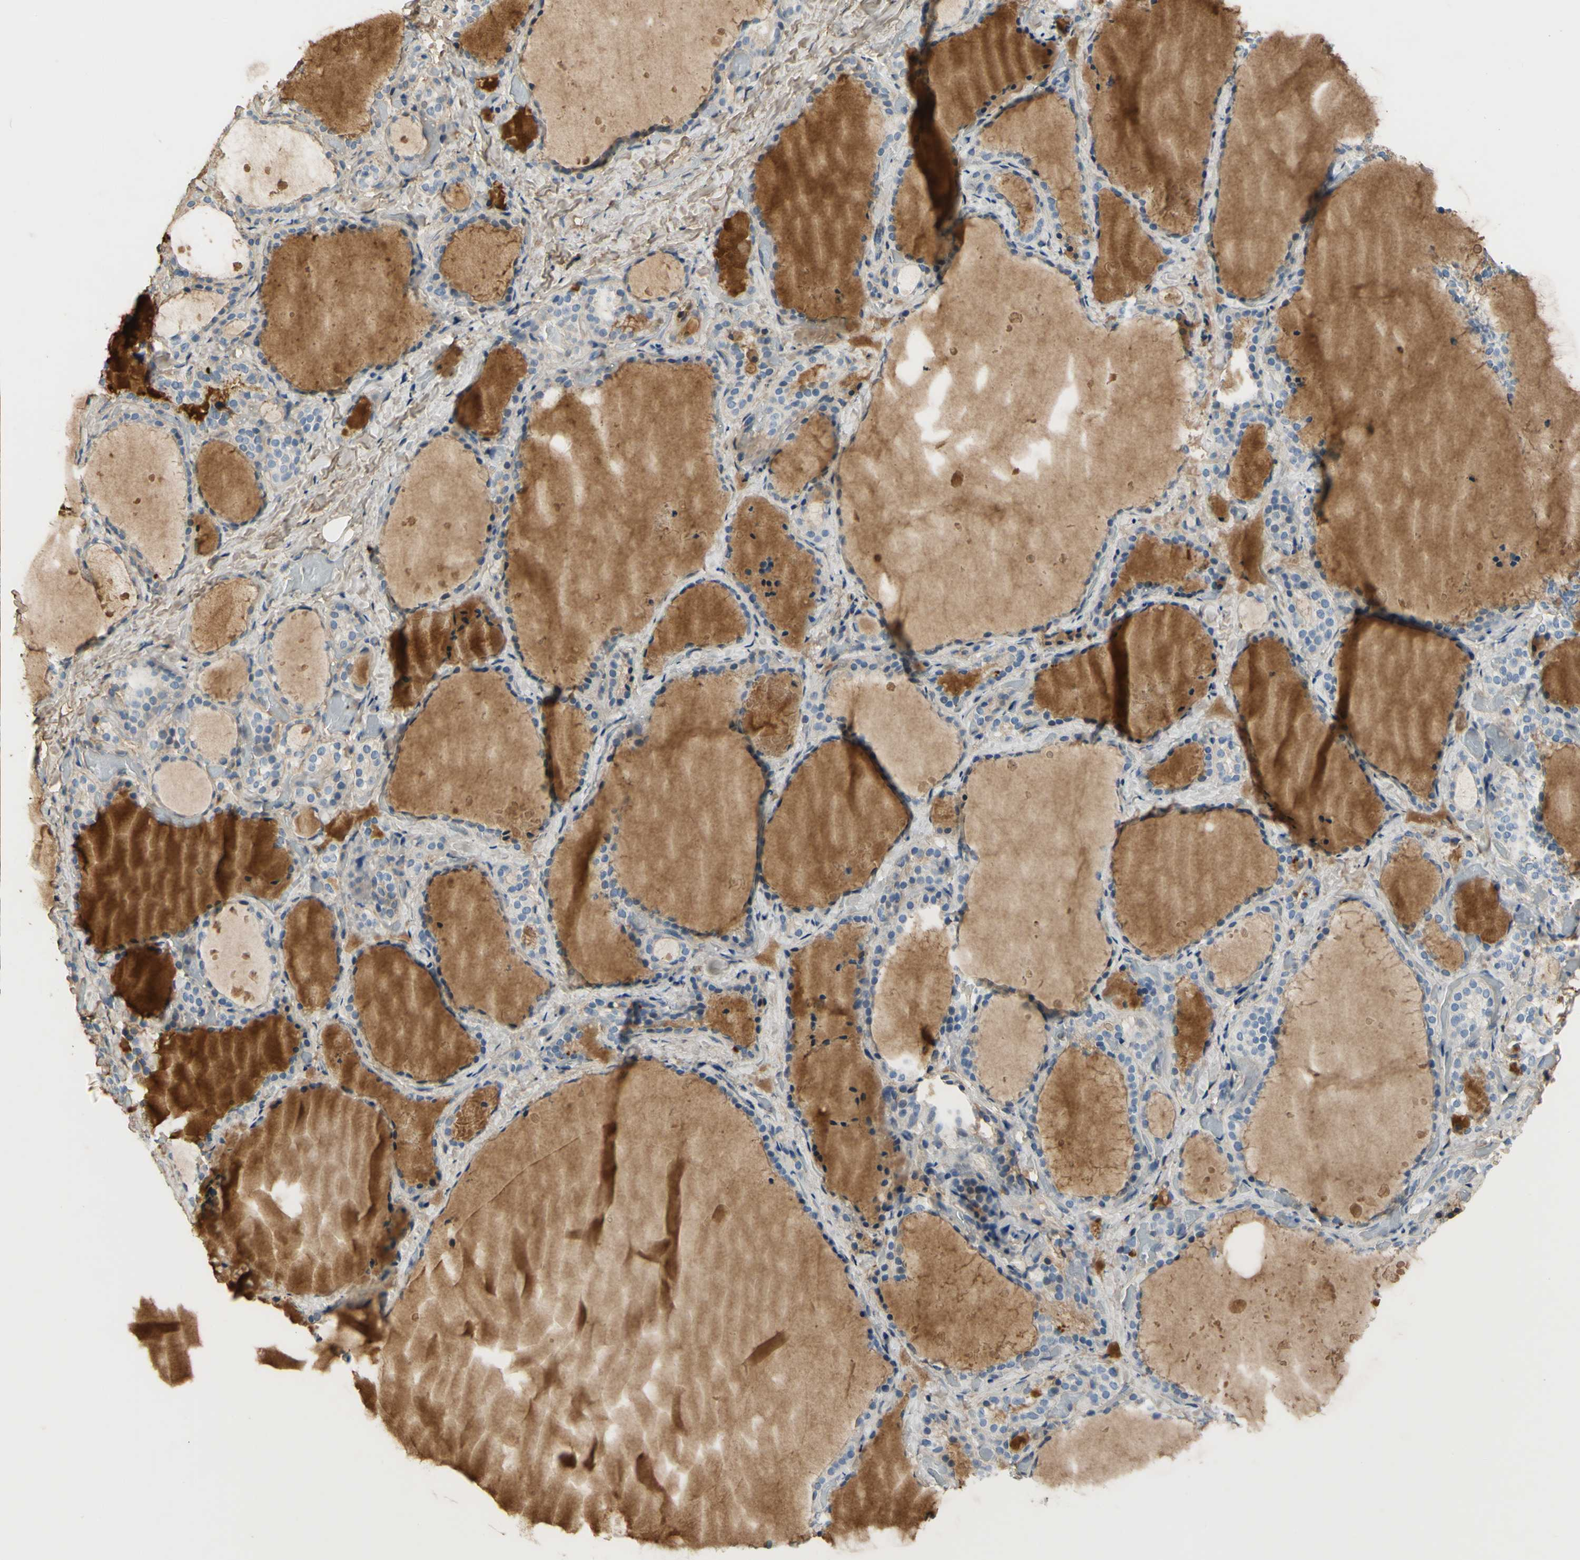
{"staining": {"intensity": "moderate", "quantity": "25%-75%", "location": "cytoplasmic/membranous"}, "tissue": "thyroid gland", "cell_type": "Glandular cells", "image_type": "normal", "snomed": [{"axis": "morphology", "description": "Normal tissue, NOS"}, {"axis": "topography", "description": "Thyroid gland"}], "caption": "The immunohistochemical stain shows moderate cytoplasmic/membranous staining in glandular cells of normal thyroid gland. Nuclei are stained in blue.", "gene": "TIMP2", "patient": {"sex": "female", "age": 44}}